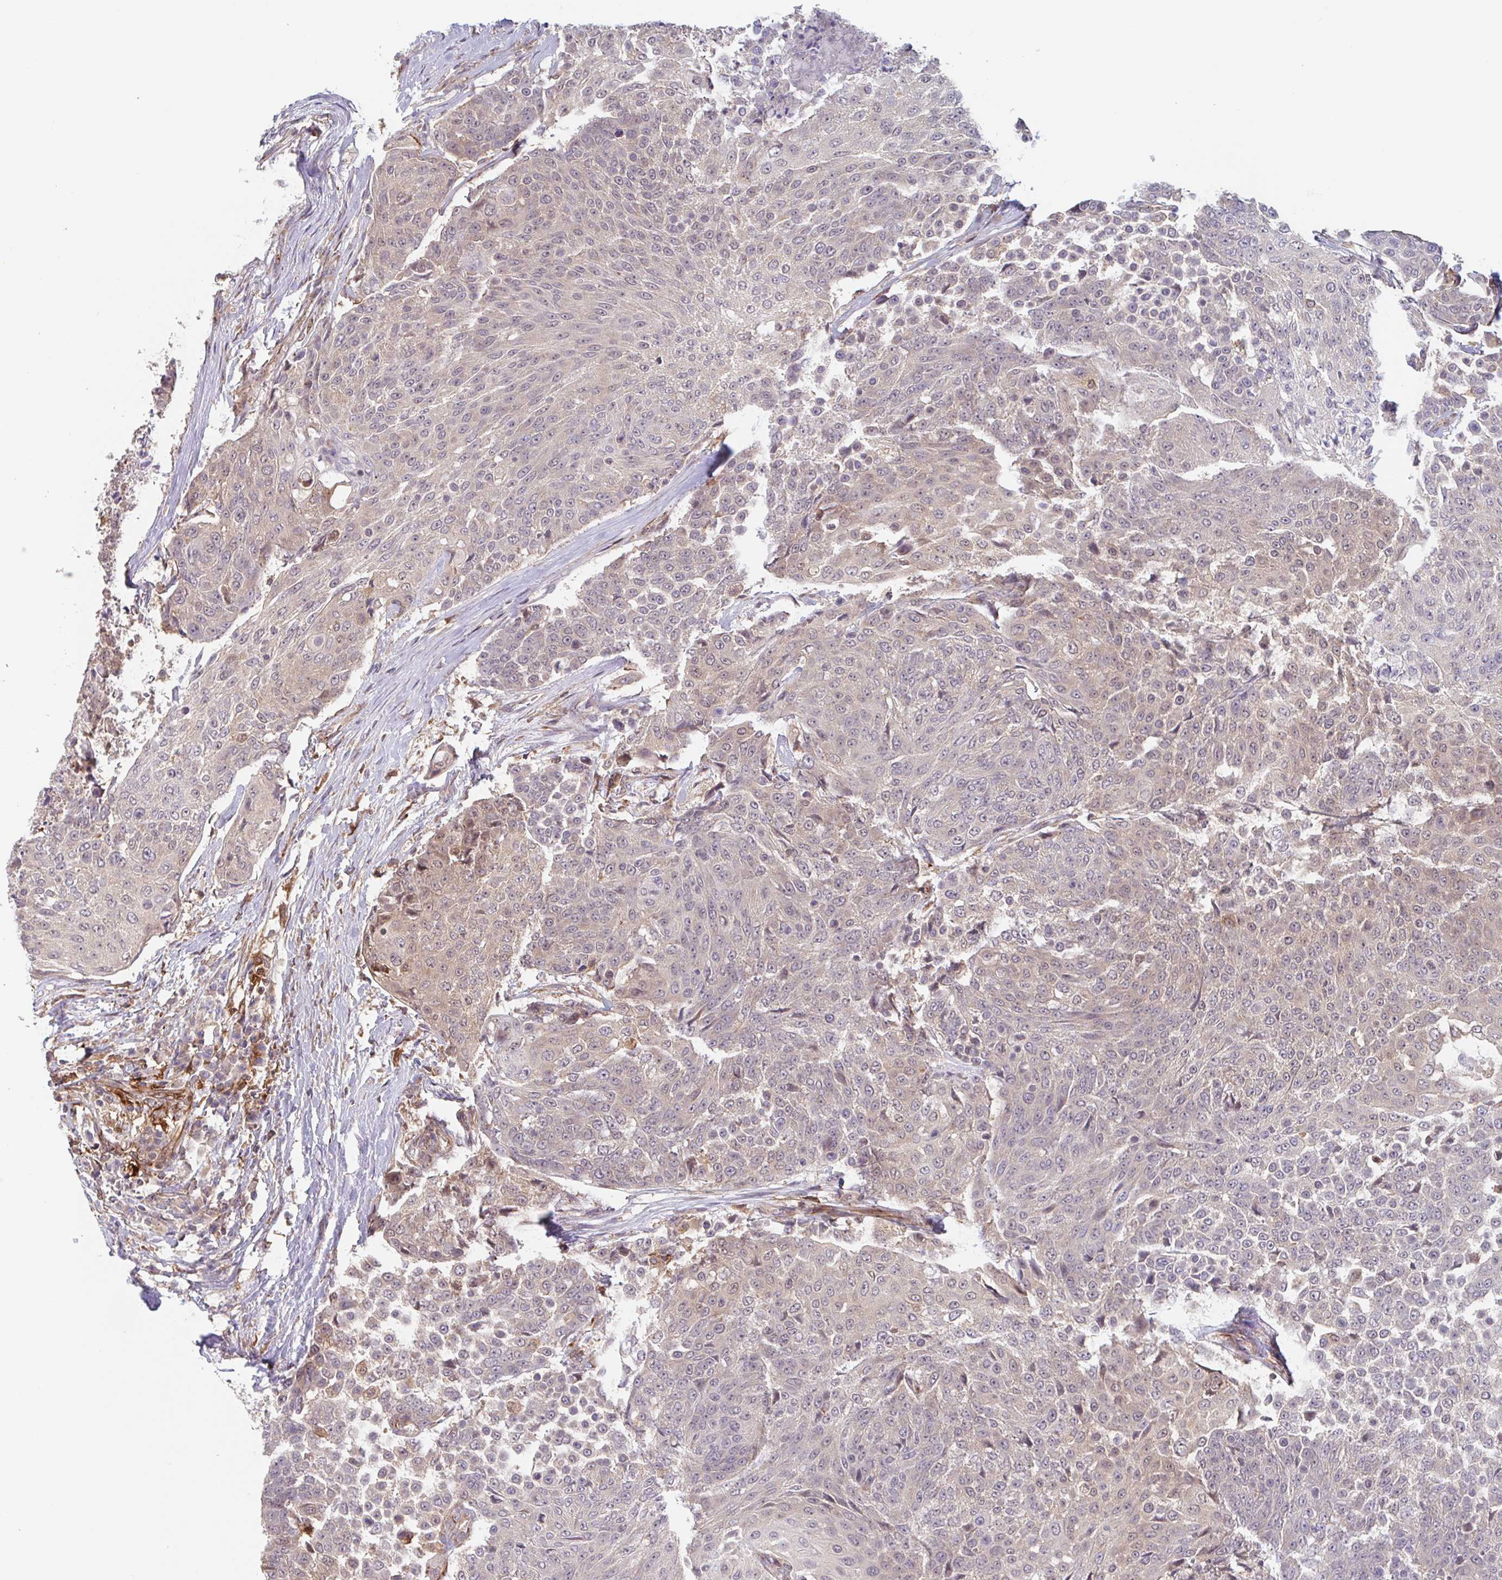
{"staining": {"intensity": "weak", "quantity": "<25%", "location": "cytoplasmic/membranous"}, "tissue": "urothelial cancer", "cell_type": "Tumor cells", "image_type": "cancer", "snomed": [{"axis": "morphology", "description": "Urothelial carcinoma, High grade"}, {"axis": "topography", "description": "Urinary bladder"}], "caption": "A photomicrograph of high-grade urothelial carcinoma stained for a protein shows no brown staining in tumor cells.", "gene": "NUB1", "patient": {"sex": "female", "age": 63}}